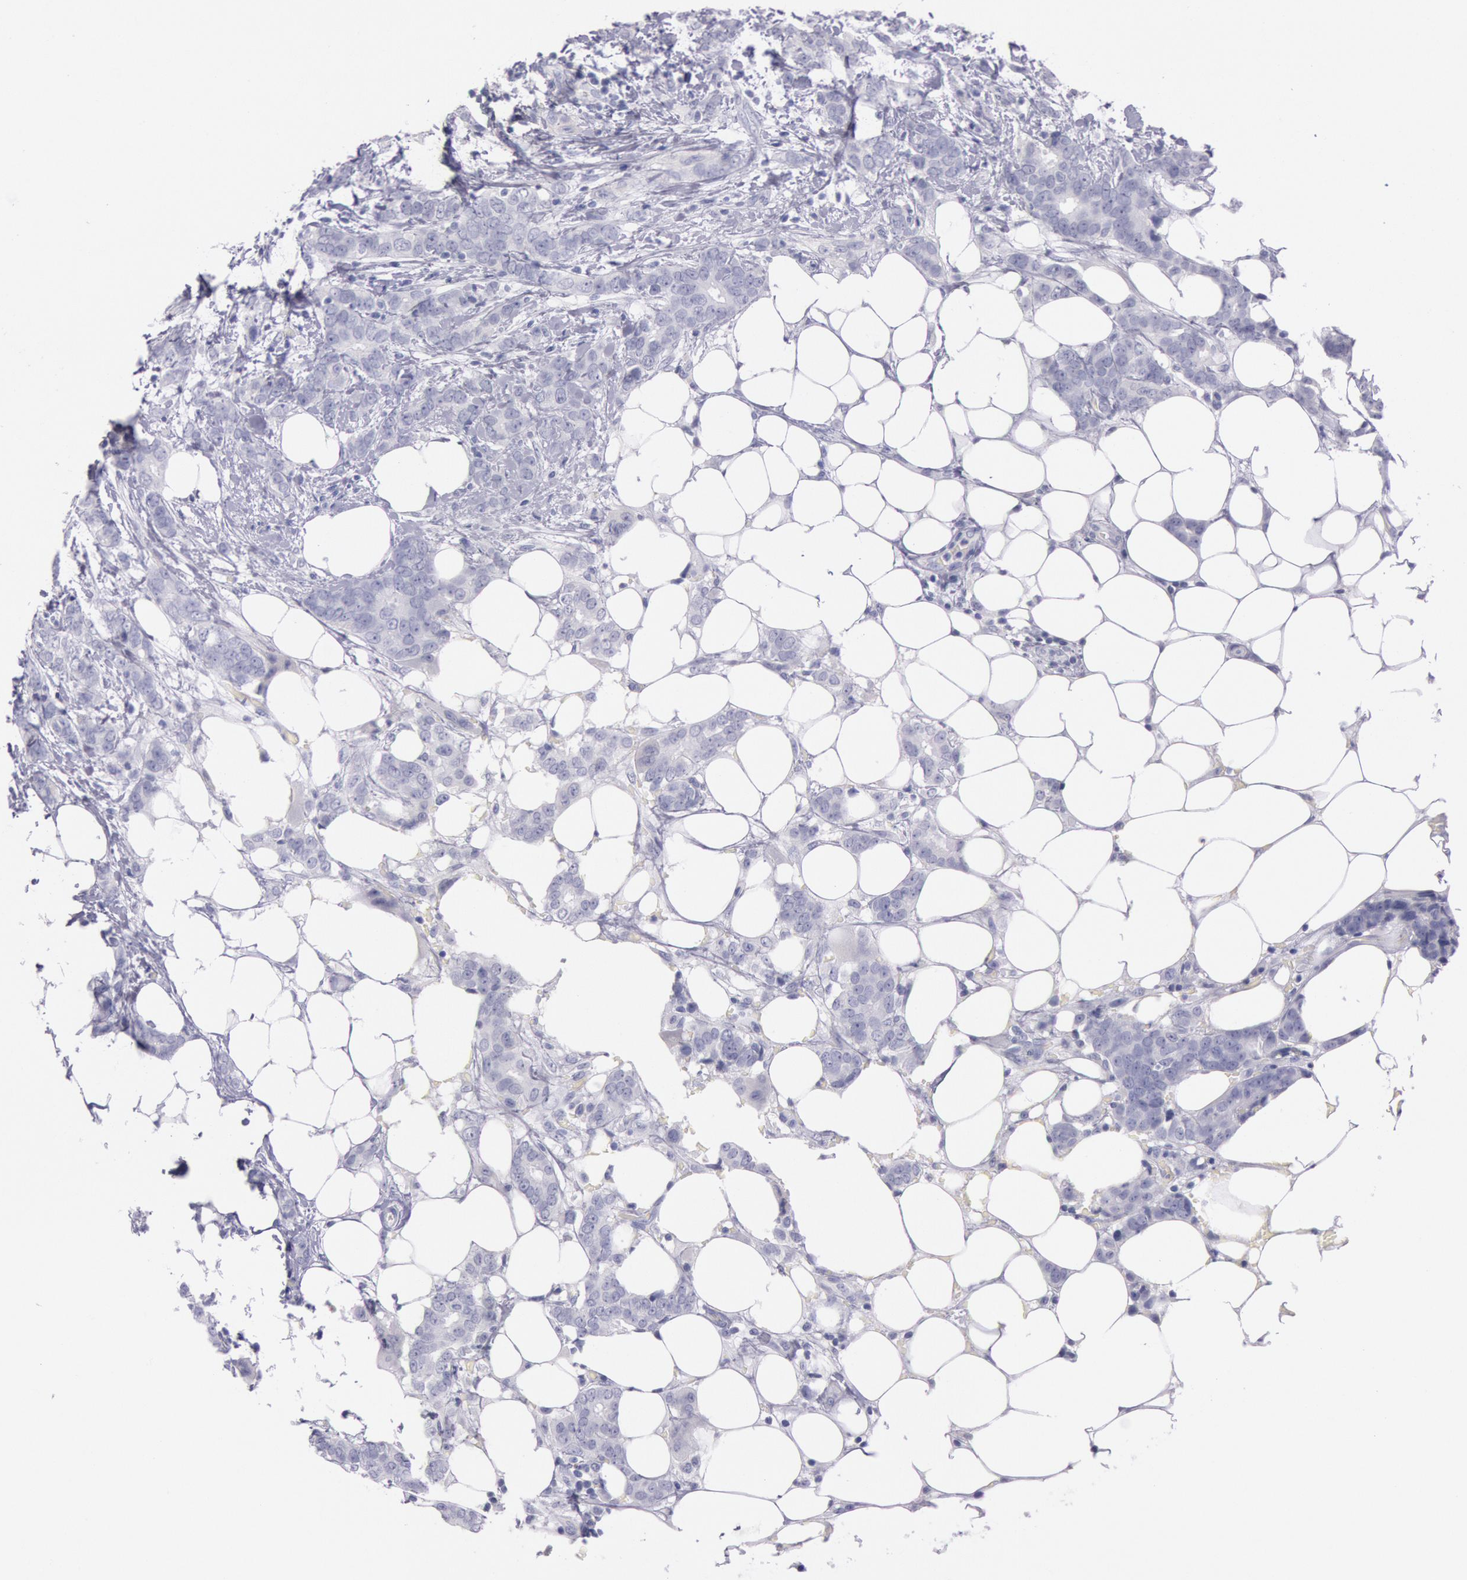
{"staining": {"intensity": "negative", "quantity": "none", "location": "none"}, "tissue": "breast cancer", "cell_type": "Tumor cells", "image_type": "cancer", "snomed": [{"axis": "morphology", "description": "Duct carcinoma"}, {"axis": "topography", "description": "Breast"}], "caption": "This micrograph is of intraductal carcinoma (breast) stained with immunohistochemistry (IHC) to label a protein in brown with the nuclei are counter-stained blue. There is no positivity in tumor cells.", "gene": "EGFR", "patient": {"sex": "female", "age": 53}}